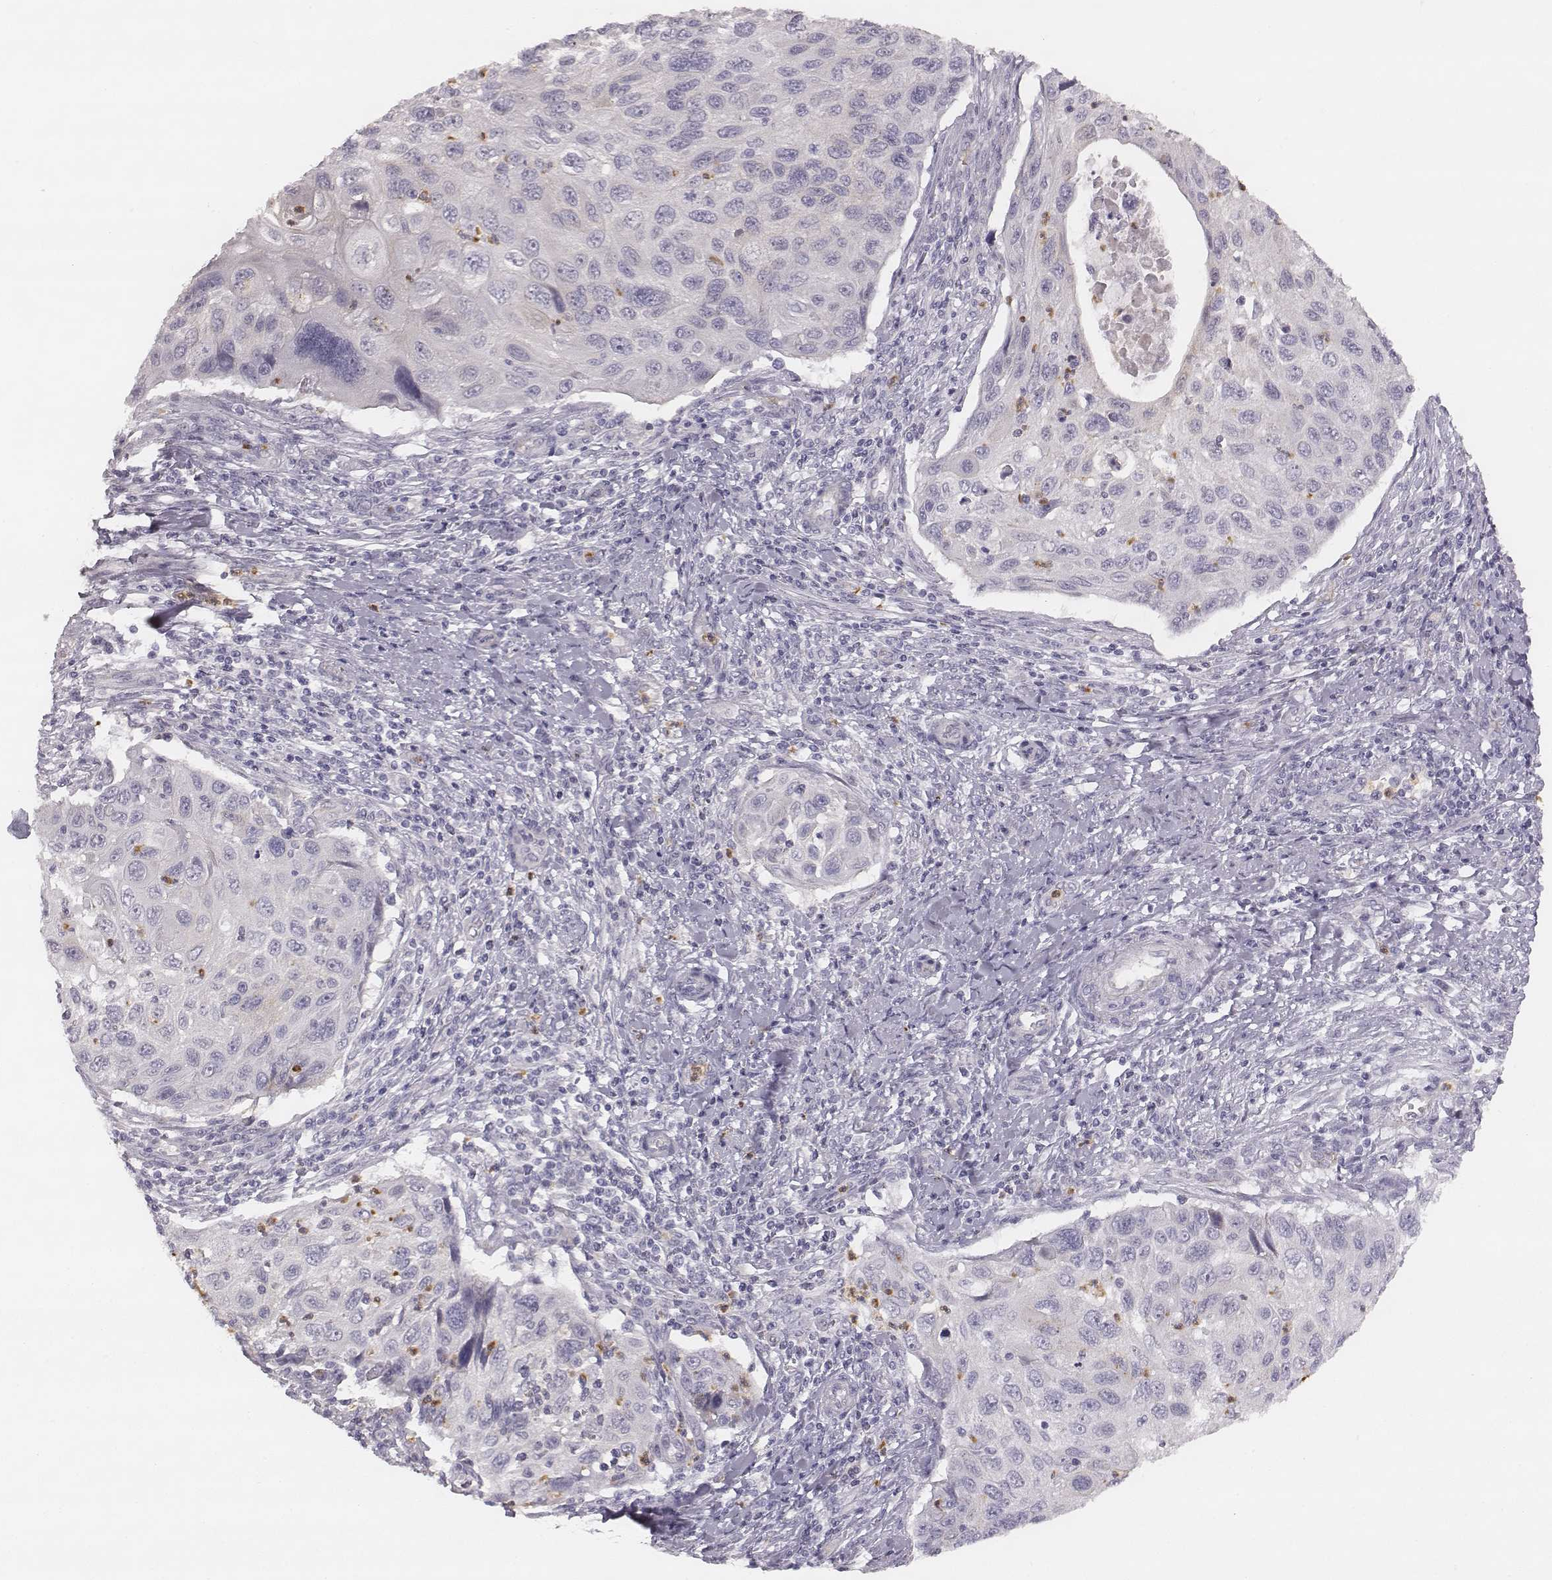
{"staining": {"intensity": "negative", "quantity": "none", "location": "none"}, "tissue": "cervical cancer", "cell_type": "Tumor cells", "image_type": "cancer", "snomed": [{"axis": "morphology", "description": "Squamous cell carcinoma, NOS"}, {"axis": "topography", "description": "Cervix"}], "caption": "A histopathology image of squamous cell carcinoma (cervical) stained for a protein reveals no brown staining in tumor cells.", "gene": "KCNJ12", "patient": {"sex": "female", "age": 70}}